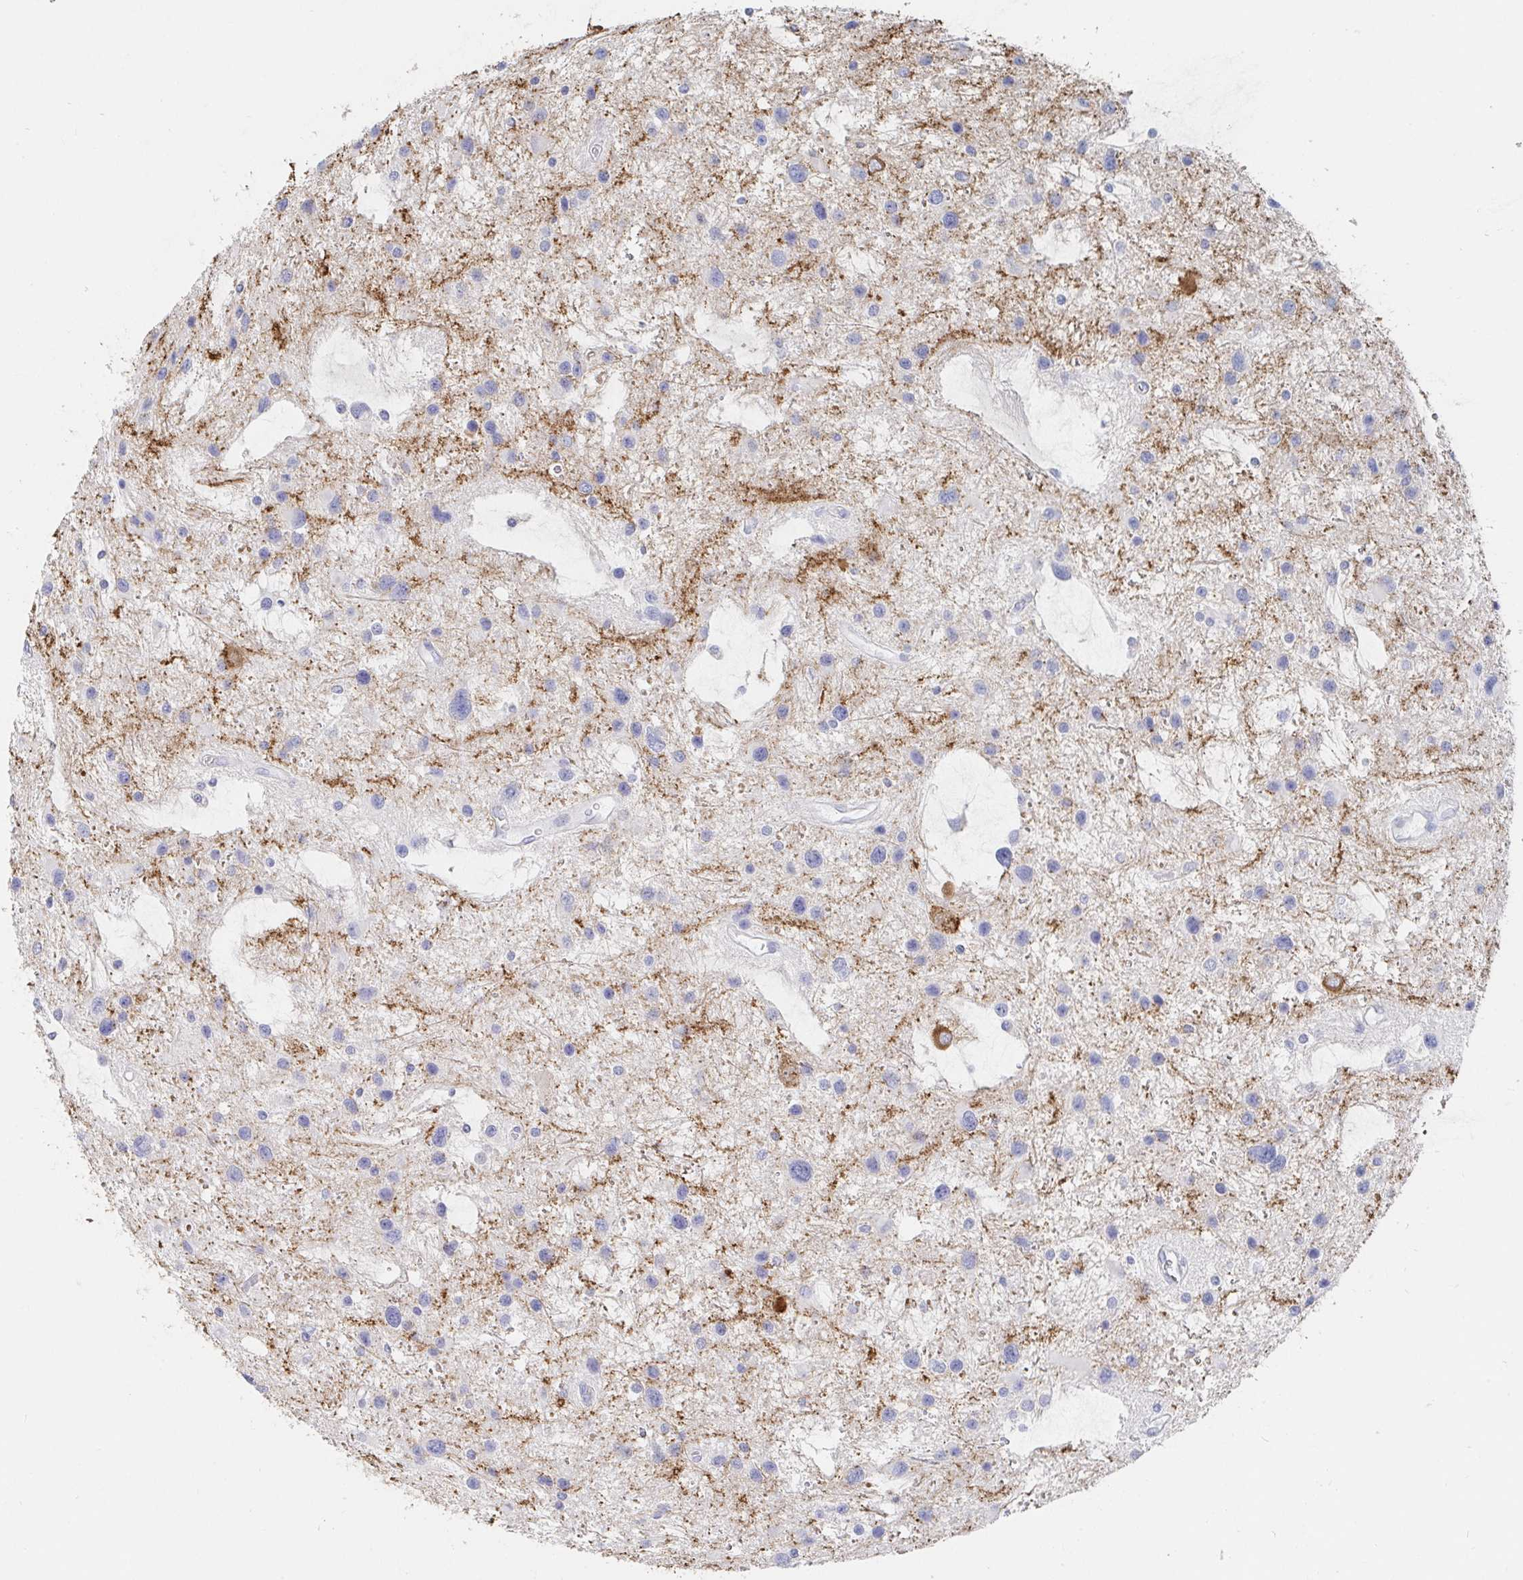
{"staining": {"intensity": "negative", "quantity": "none", "location": "none"}, "tissue": "glioma", "cell_type": "Tumor cells", "image_type": "cancer", "snomed": [{"axis": "morphology", "description": "Glioma, malignant, Low grade"}, {"axis": "topography", "description": "Brain"}], "caption": "The histopathology image demonstrates no significant staining in tumor cells of low-grade glioma (malignant). (DAB (3,3'-diaminobenzidine) immunohistochemistry (IHC) visualized using brightfield microscopy, high magnification).", "gene": "PACSIN1", "patient": {"sex": "female", "age": 32}}